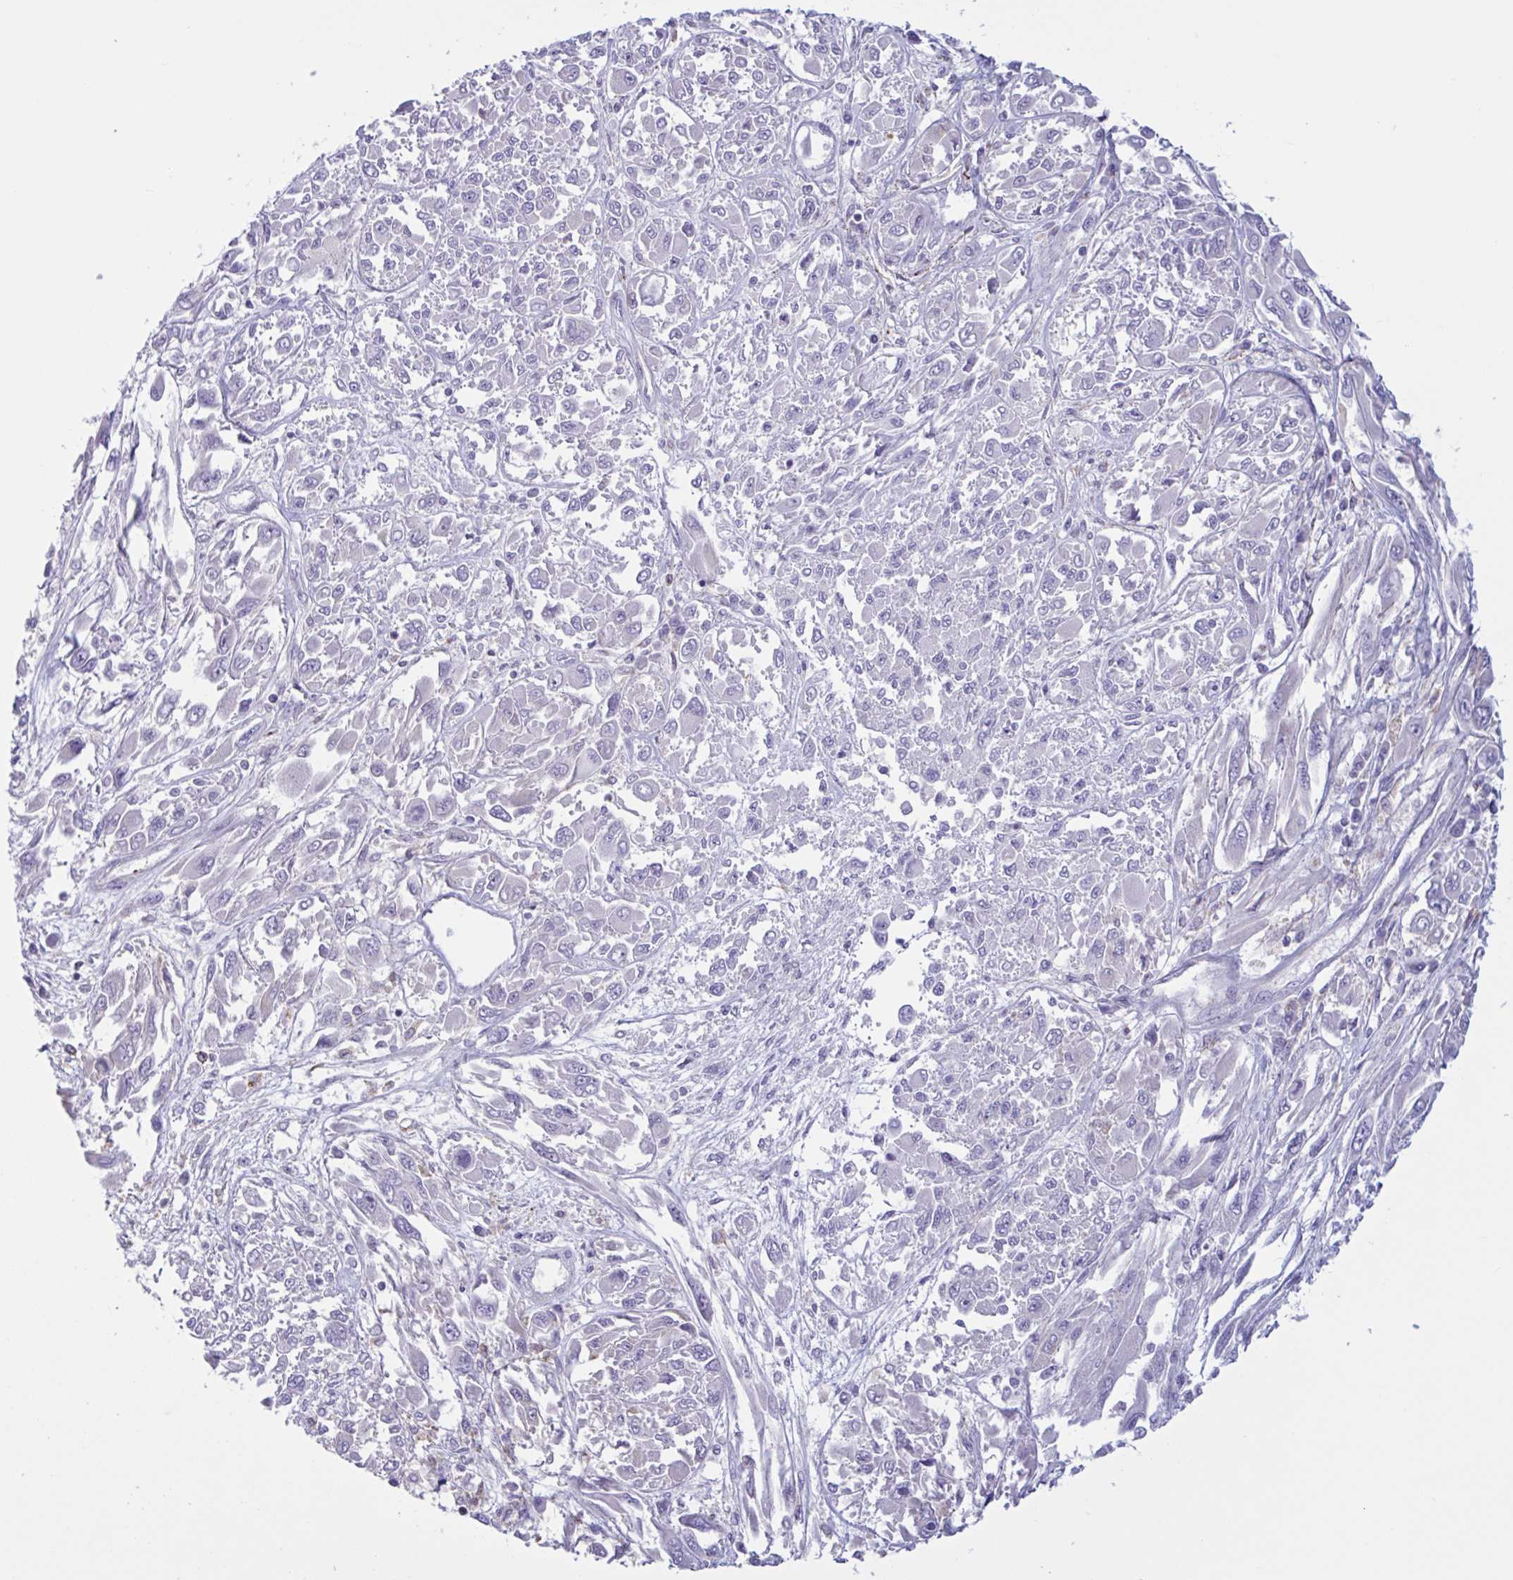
{"staining": {"intensity": "negative", "quantity": "none", "location": "none"}, "tissue": "melanoma", "cell_type": "Tumor cells", "image_type": "cancer", "snomed": [{"axis": "morphology", "description": "Malignant melanoma, NOS"}, {"axis": "topography", "description": "Skin"}], "caption": "Tumor cells are negative for brown protein staining in melanoma.", "gene": "XCL1", "patient": {"sex": "female", "age": 91}}